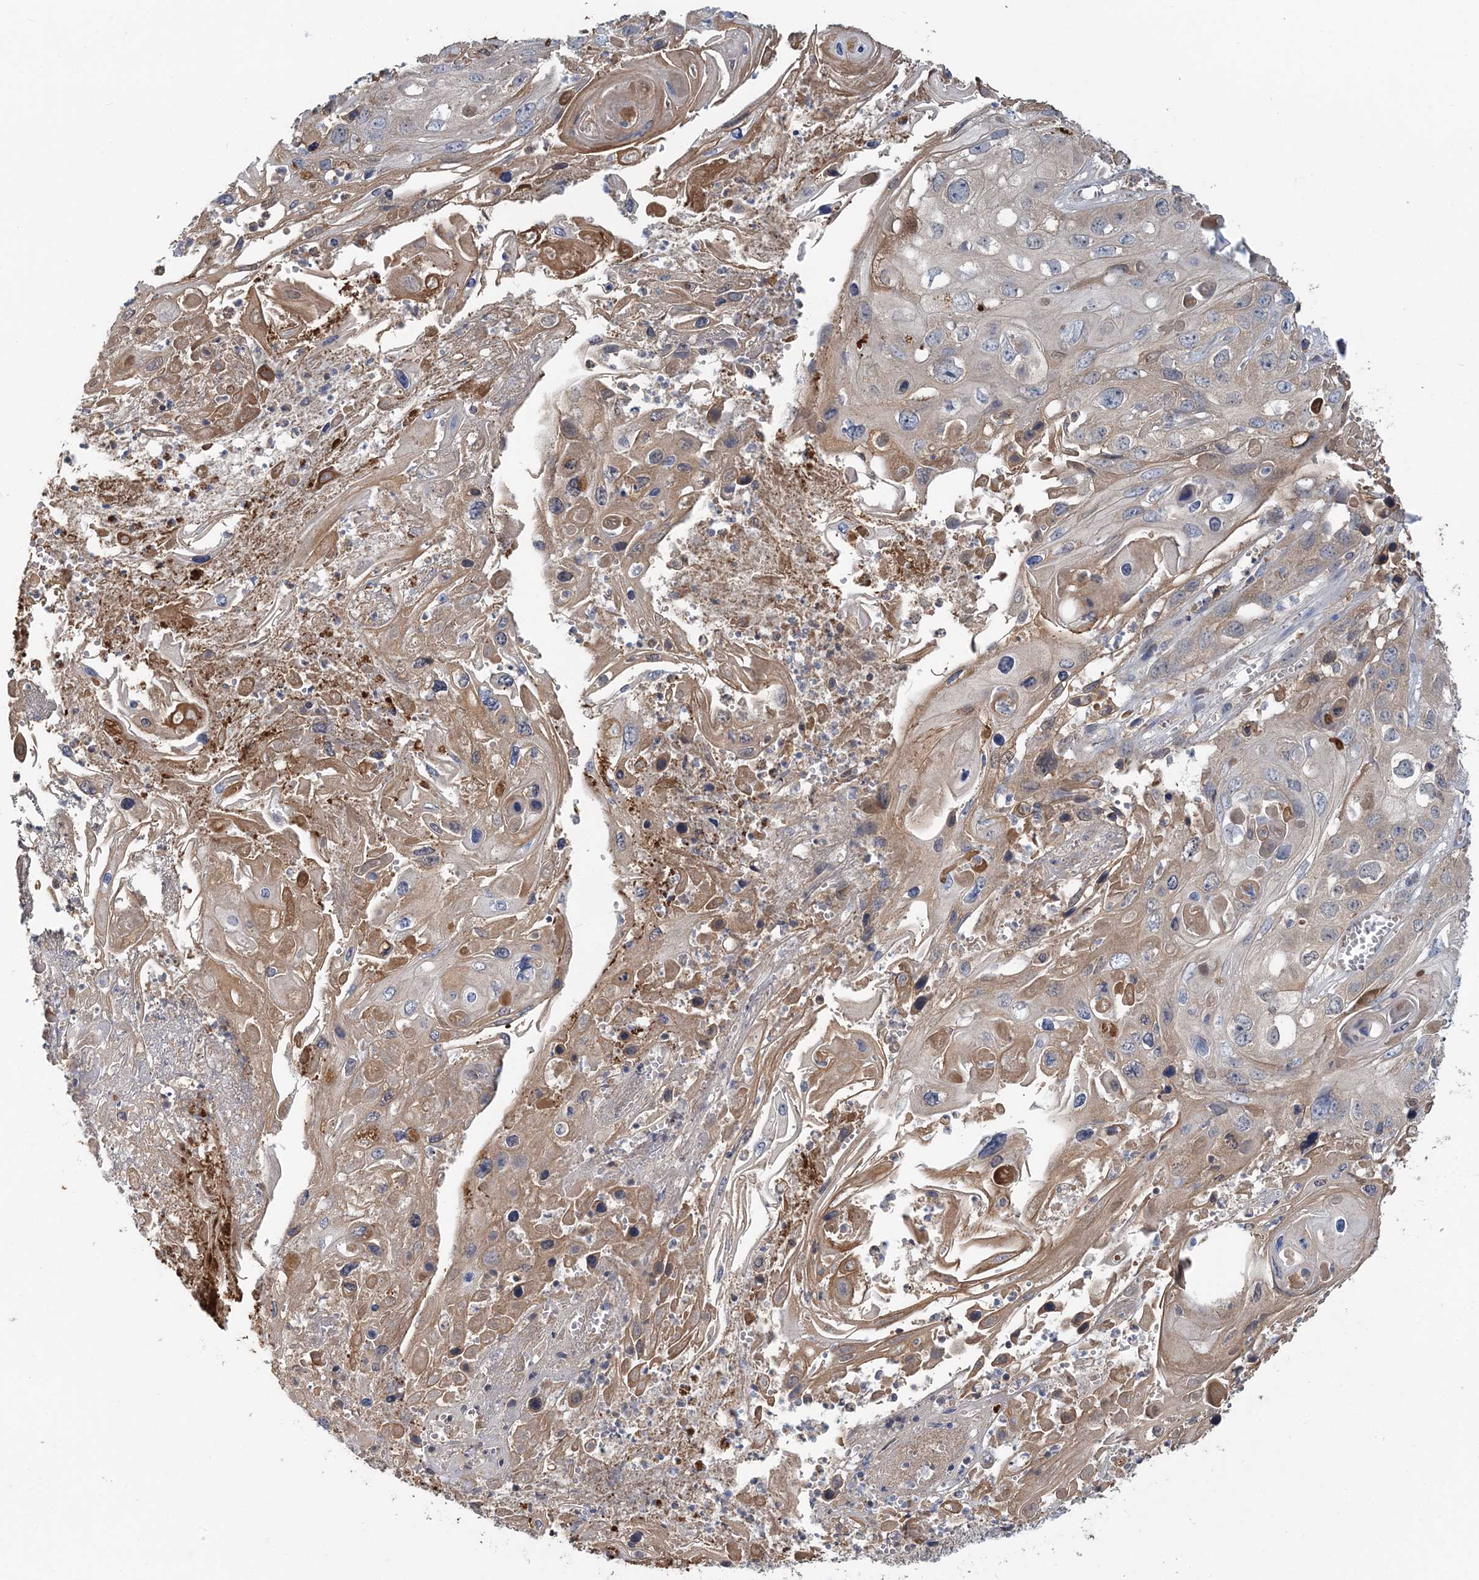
{"staining": {"intensity": "moderate", "quantity": "<25%", "location": "cytoplasmic/membranous"}, "tissue": "skin cancer", "cell_type": "Tumor cells", "image_type": "cancer", "snomed": [{"axis": "morphology", "description": "Squamous cell carcinoma, NOS"}, {"axis": "topography", "description": "Skin"}], "caption": "Tumor cells exhibit low levels of moderate cytoplasmic/membranous positivity in about <25% of cells in human skin squamous cell carcinoma.", "gene": "RNF25", "patient": {"sex": "male", "age": 55}}